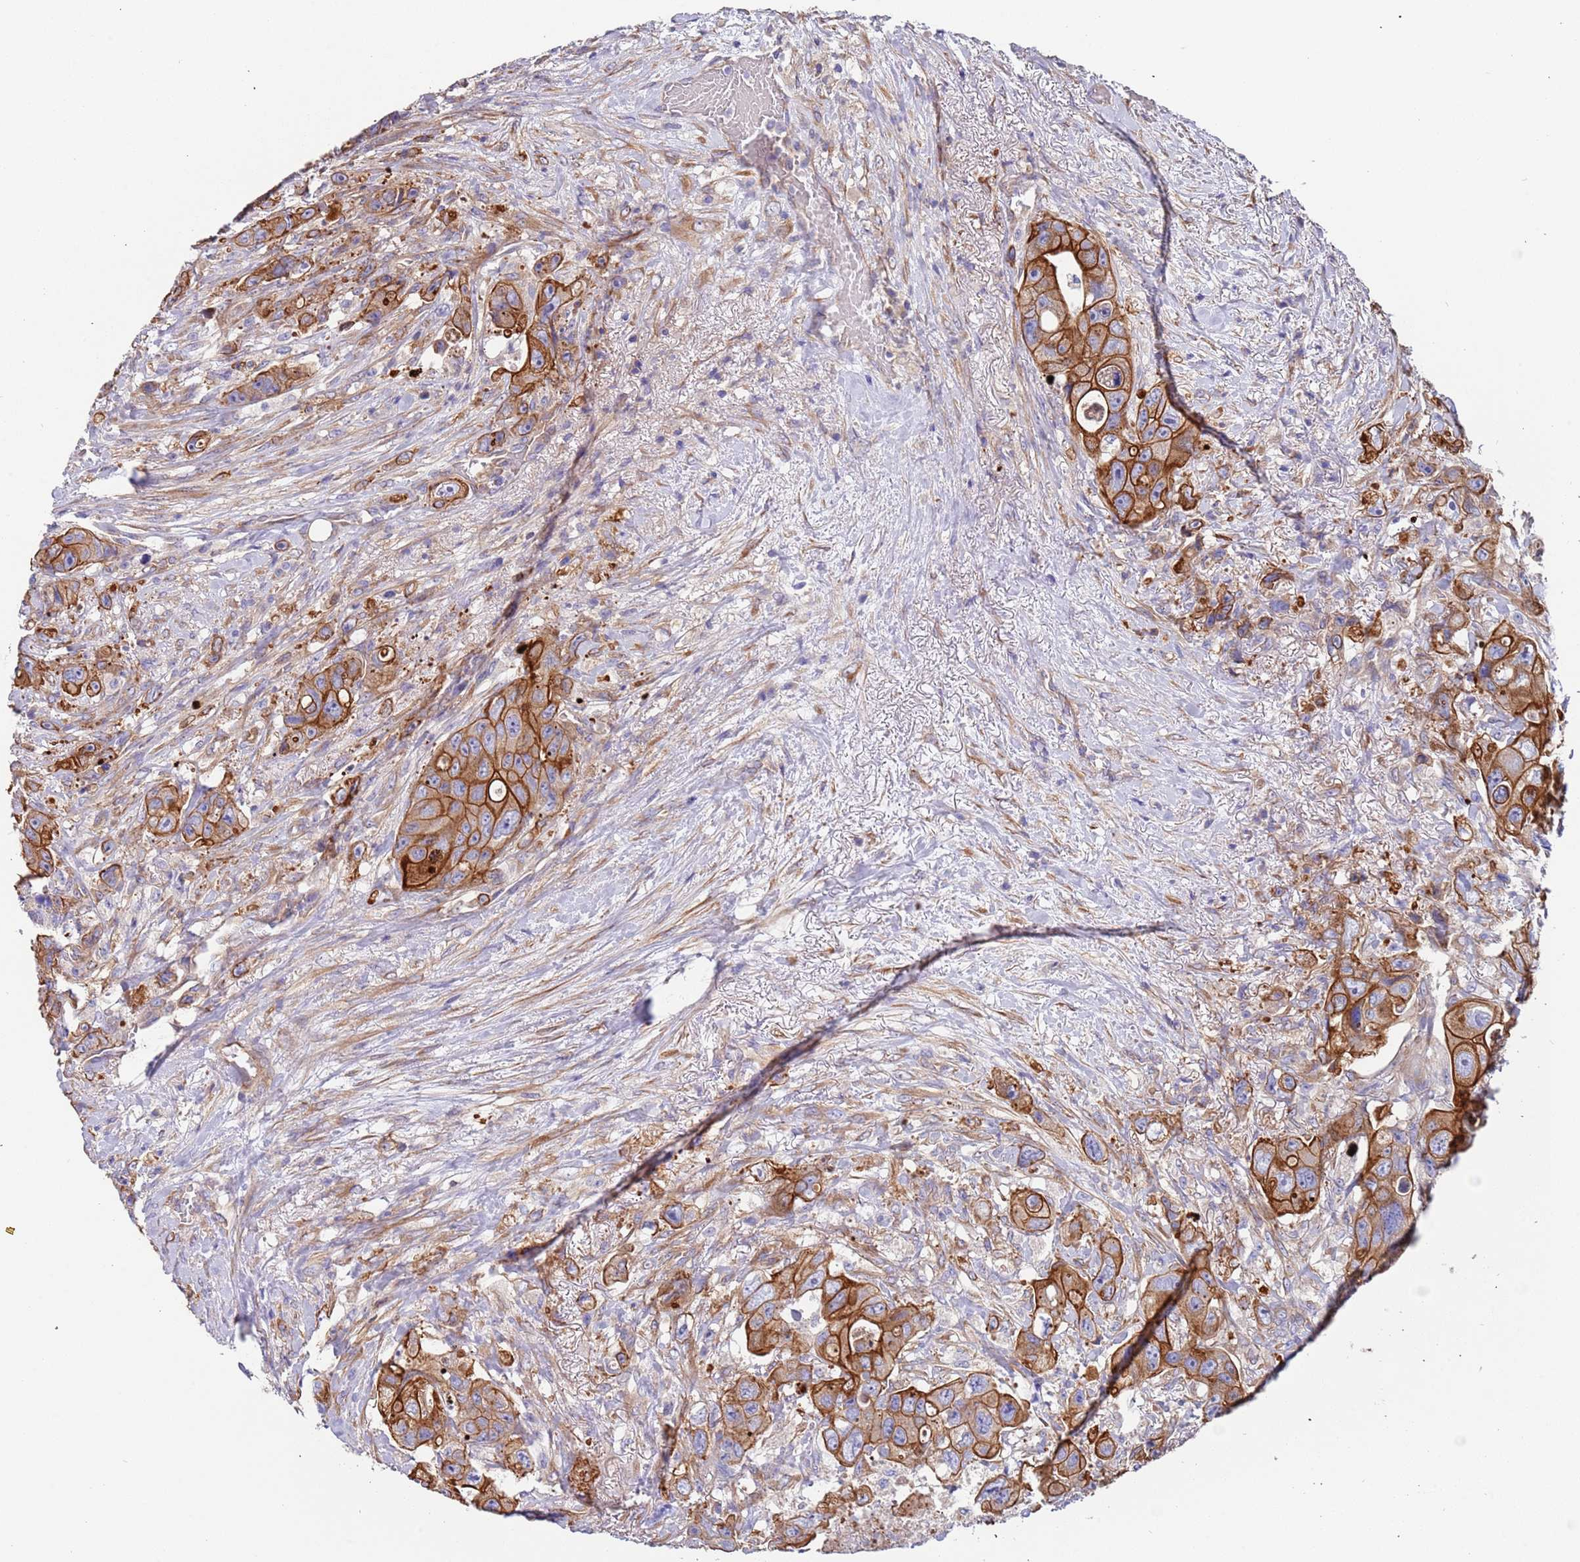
{"staining": {"intensity": "strong", "quantity": ">75%", "location": "cytoplasmic/membranous"}, "tissue": "colorectal cancer", "cell_type": "Tumor cells", "image_type": "cancer", "snomed": [{"axis": "morphology", "description": "Adenocarcinoma, NOS"}, {"axis": "topography", "description": "Colon"}], "caption": "The immunohistochemical stain labels strong cytoplasmic/membranous staining in tumor cells of colorectal adenocarcinoma tissue.", "gene": "LAMB4", "patient": {"sex": "female", "age": 46}}